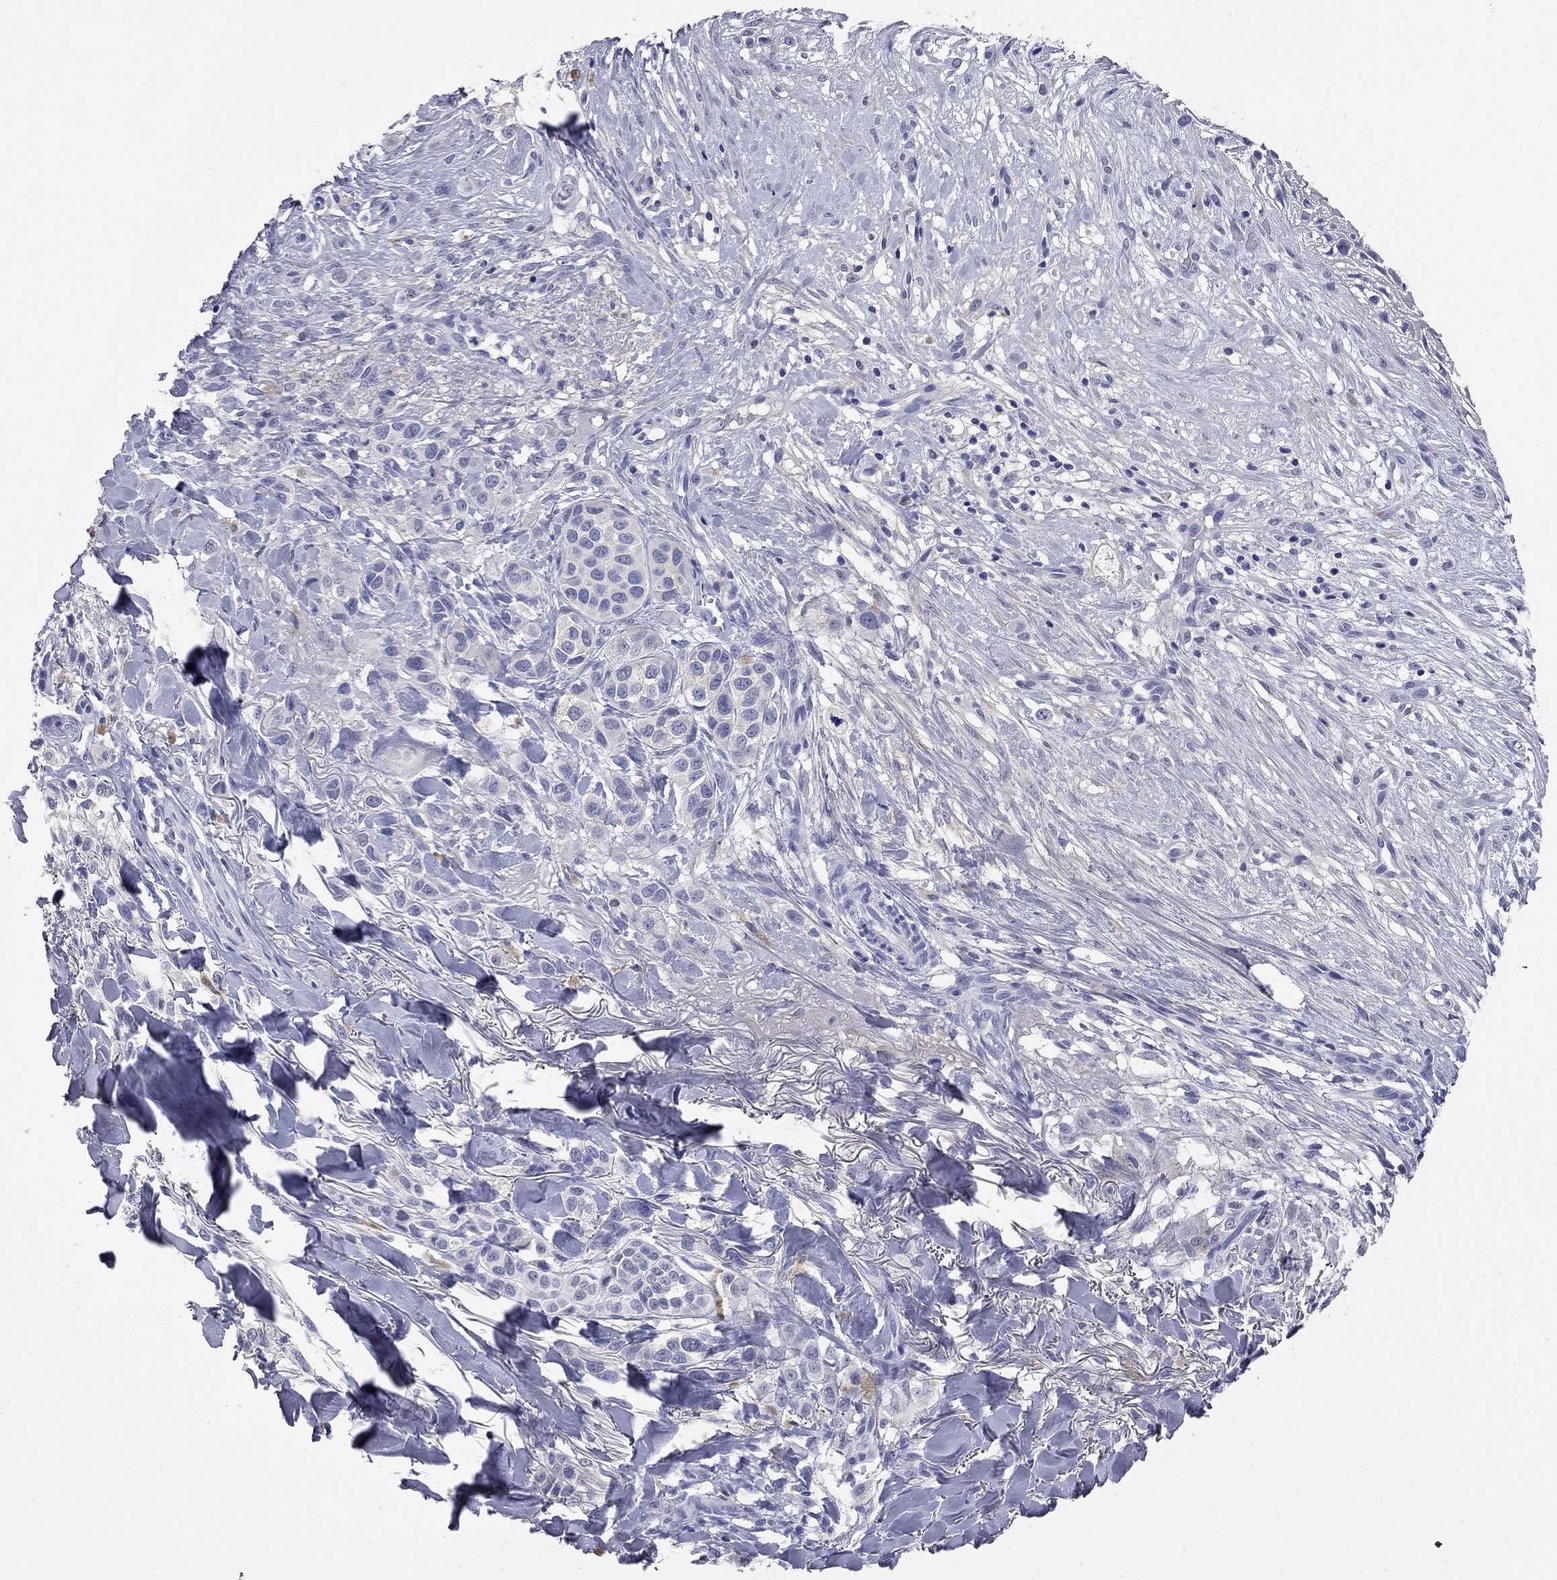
{"staining": {"intensity": "negative", "quantity": "none", "location": "none"}, "tissue": "melanoma", "cell_type": "Tumor cells", "image_type": "cancer", "snomed": [{"axis": "morphology", "description": "Malignant melanoma, NOS"}, {"axis": "topography", "description": "Skin"}], "caption": "The photomicrograph displays no staining of tumor cells in melanoma.", "gene": "FAM221B", "patient": {"sex": "male", "age": 57}}